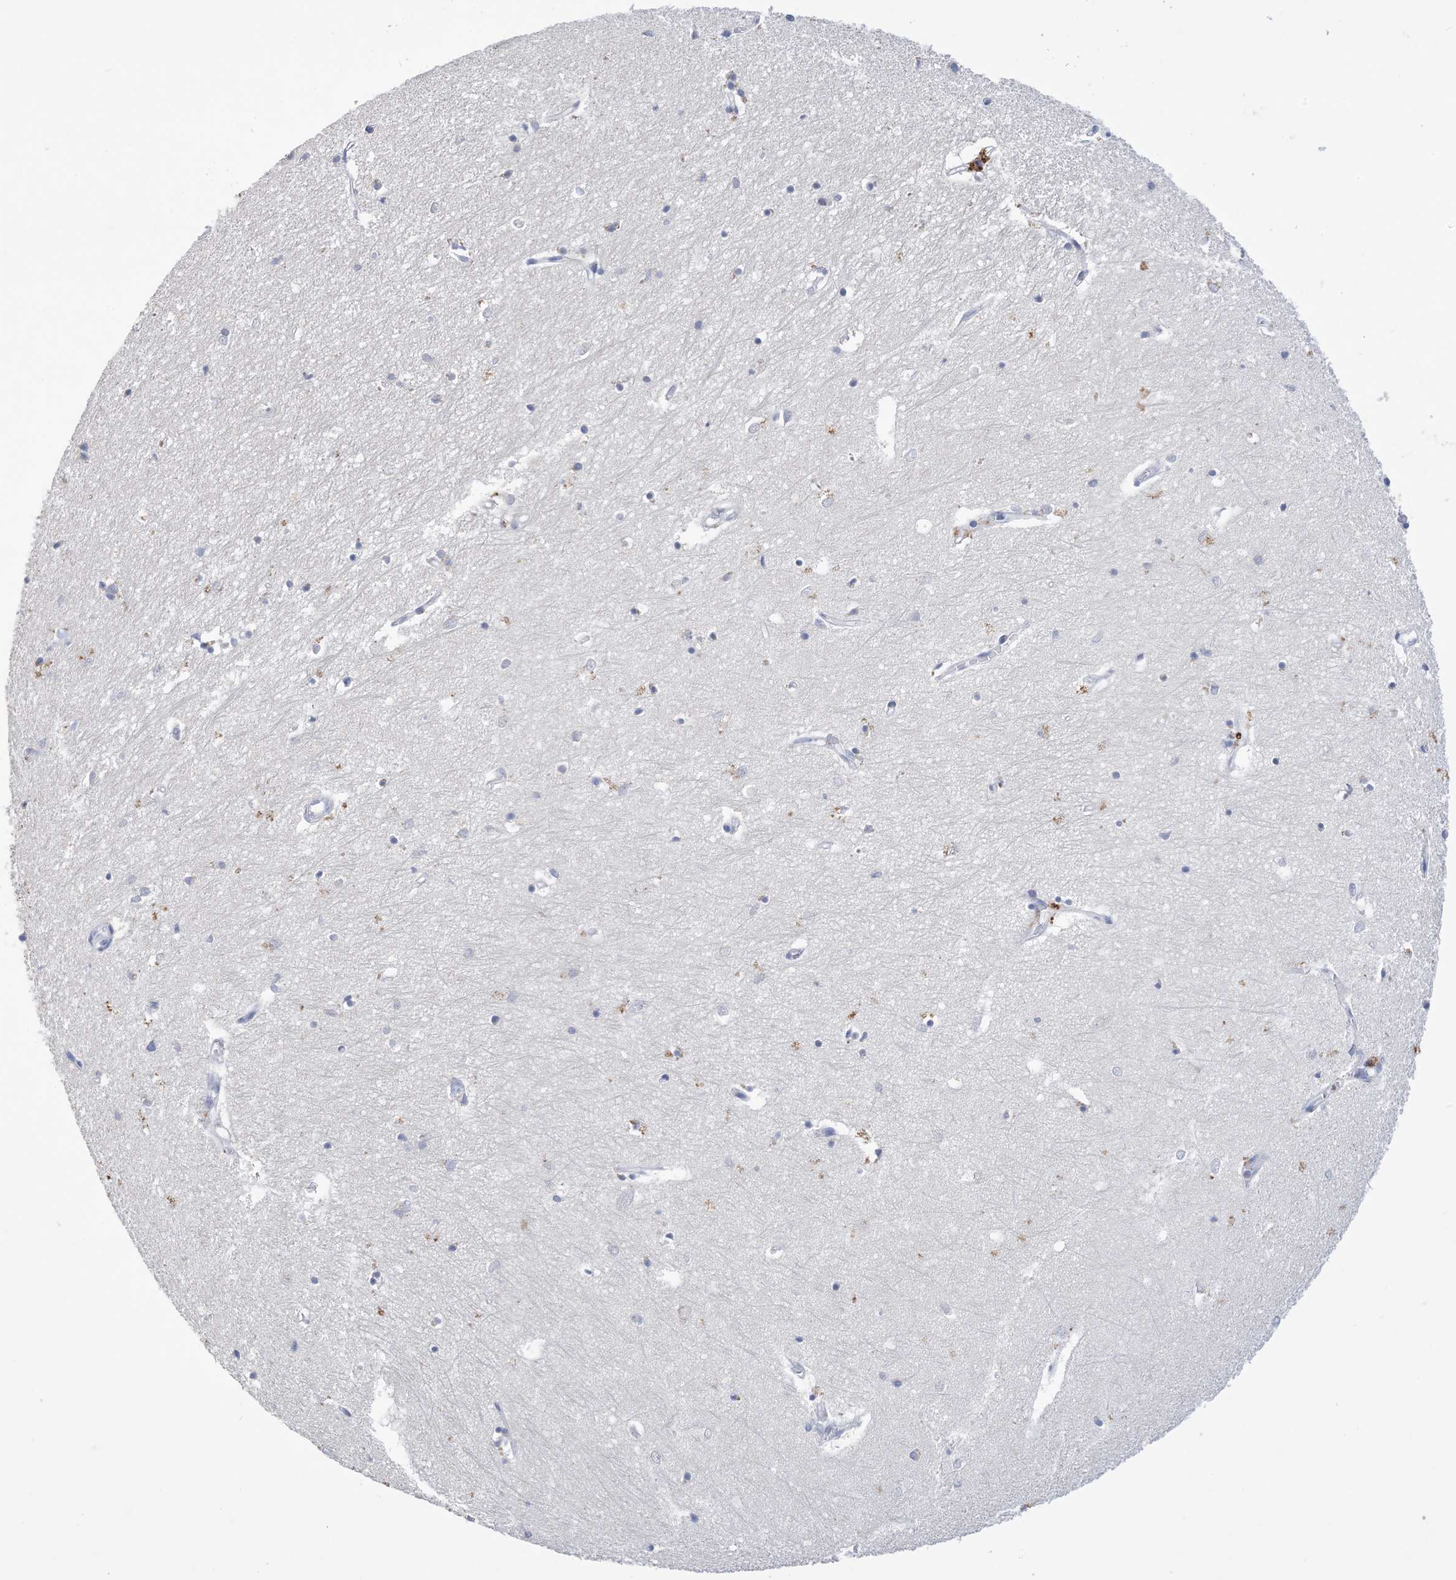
{"staining": {"intensity": "negative", "quantity": "none", "location": "none"}, "tissue": "hippocampus", "cell_type": "Glial cells", "image_type": "normal", "snomed": [{"axis": "morphology", "description": "Normal tissue, NOS"}, {"axis": "topography", "description": "Hippocampus"}], "caption": "High power microscopy micrograph of an immunohistochemistry image of unremarkable hippocampus, revealing no significant staining in glial cells.", "gene": "DSC3", "patient": {"sex": "female", "age": 64}}